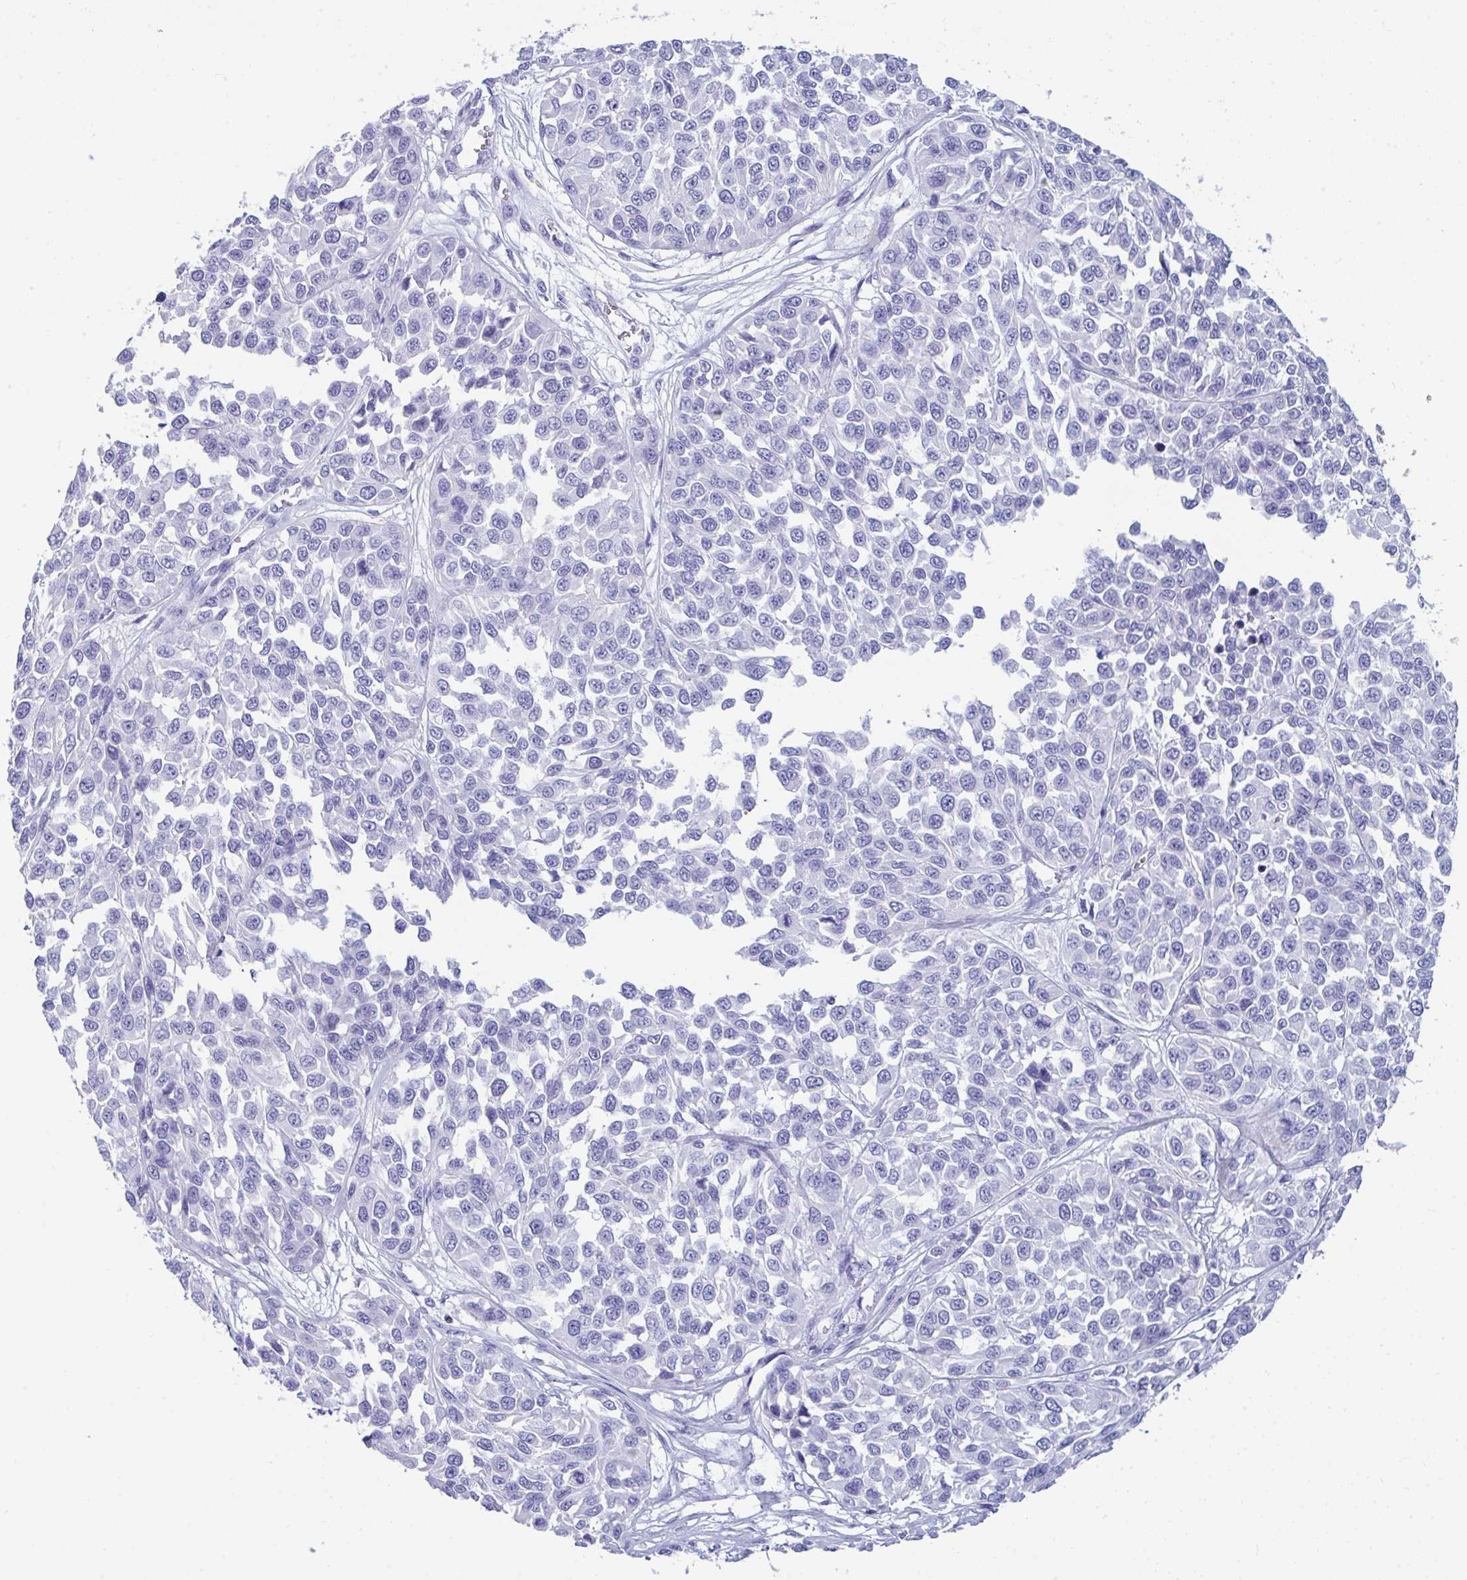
{"staining": {"intensity": "negative", "quantity": "none", "location": "none"}, "tissue": "melanoma", "cell_type": "Tumor cells", "image_type": "cancer", "snomed": [{"axis": "morphology", "description": "Malignant melanoma, NOS"}, {"axis": "topography", "description": "Skin"}], "caption": "Immunohistochemistry photomicrograph of melanoma stained for a protein (brown), which demonstrates no expression in tumor cells.", "gene": "MGAM2", "patient": {"sex": "male", "age": 62}}